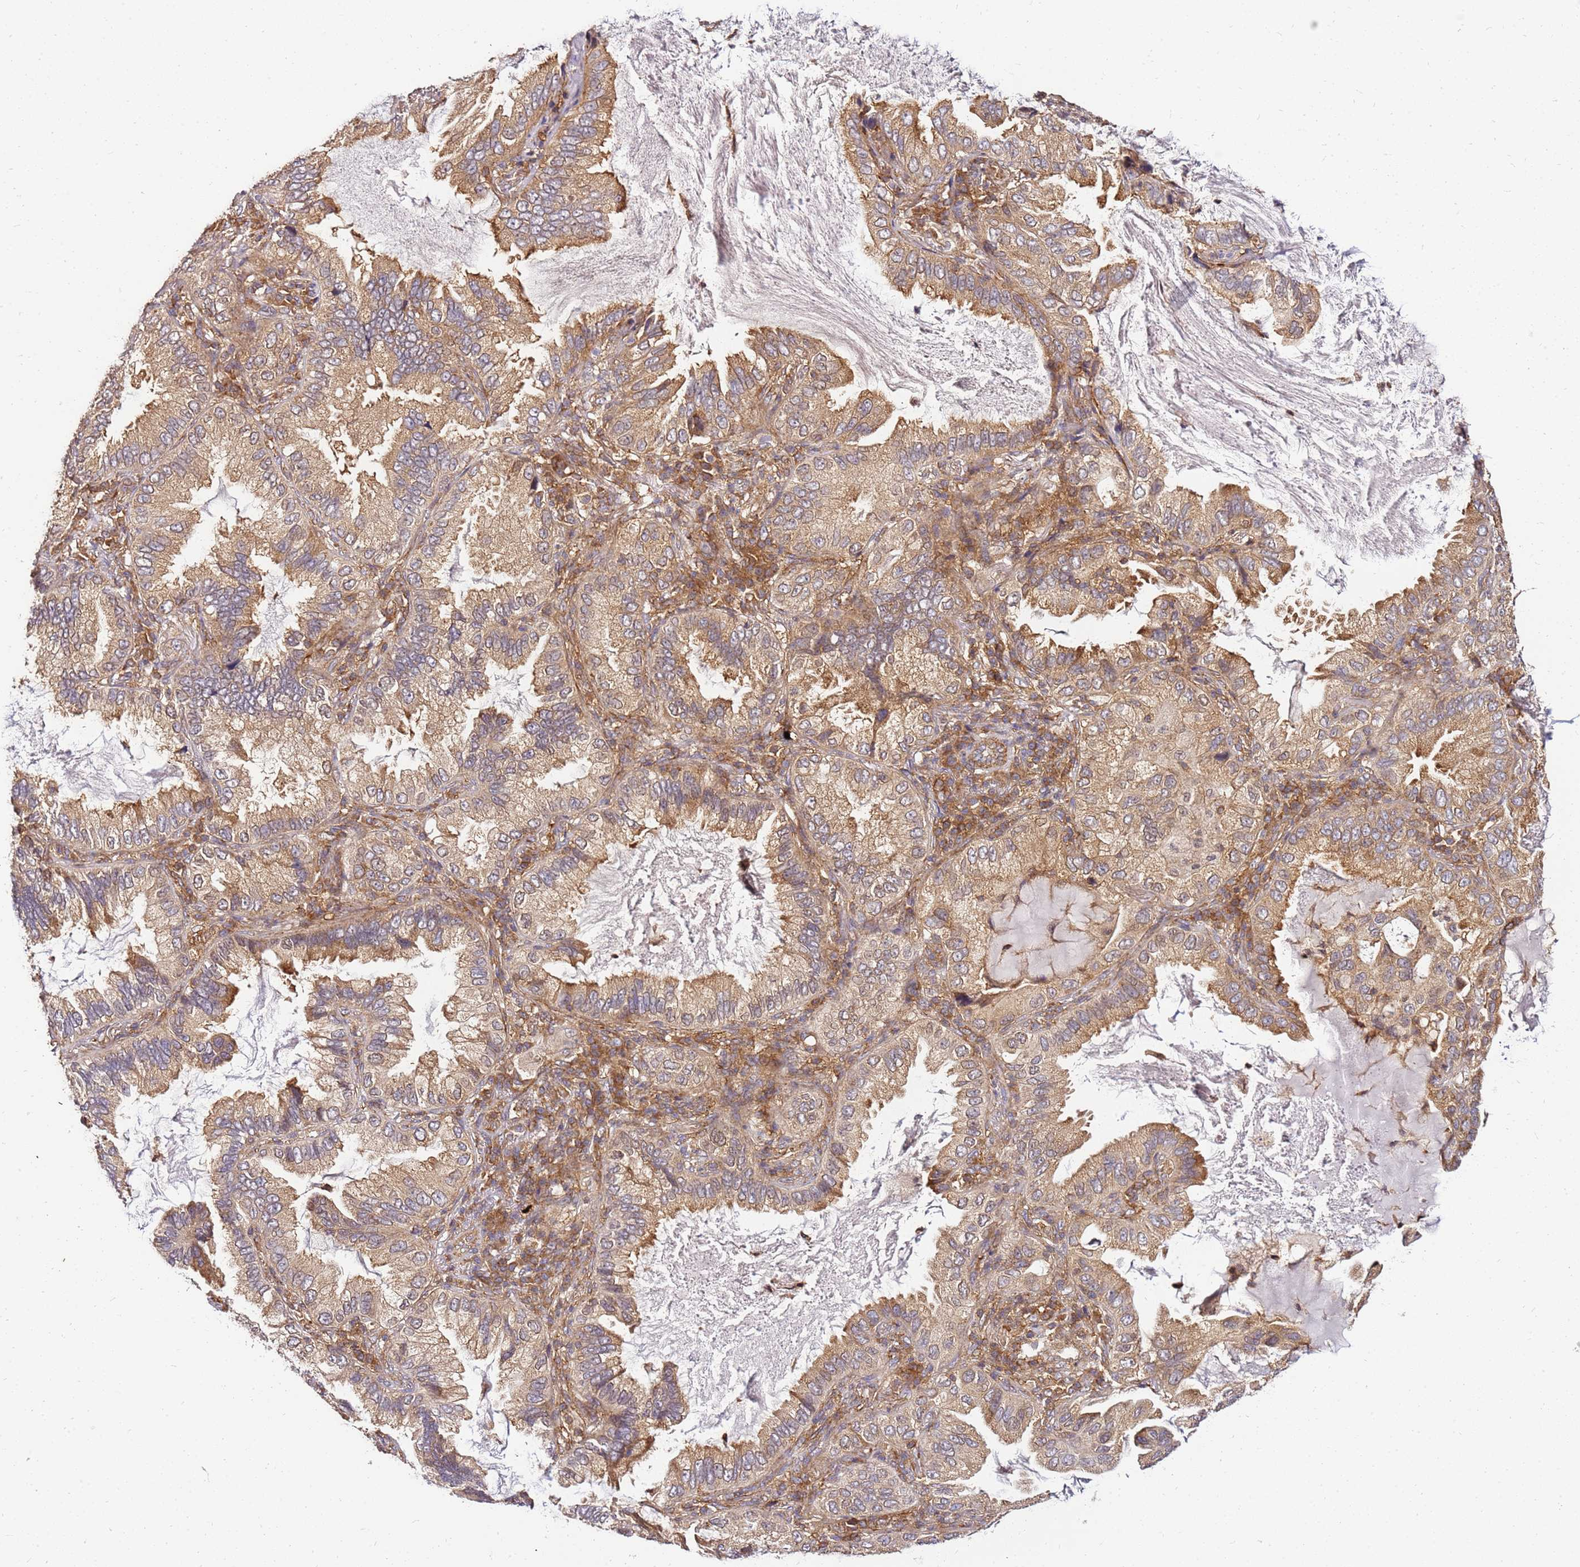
{"staining": {"intensity": "moderate", "quantity": ">75%", "location": "cytoplasmic/membranous"}, "tissue": "lung cancer", "cell_type": "Tumor cells", "image_type": "cancer", "snomed": [{"axis": "morphology", "description": "Adenocarcinoma, NOS"}, {"axis": "topography", "description": "Lung"}], "caption": "IHC histopathology image of human lung cancer (adenocarcinoma) stained for a protein (brown), which reveals medium levels of moderate cytoplasmic/membranous expression in about >75% of tumor cells.", "gene": "PIH1D1", "patient": {"sex": "female", "age": 69}}